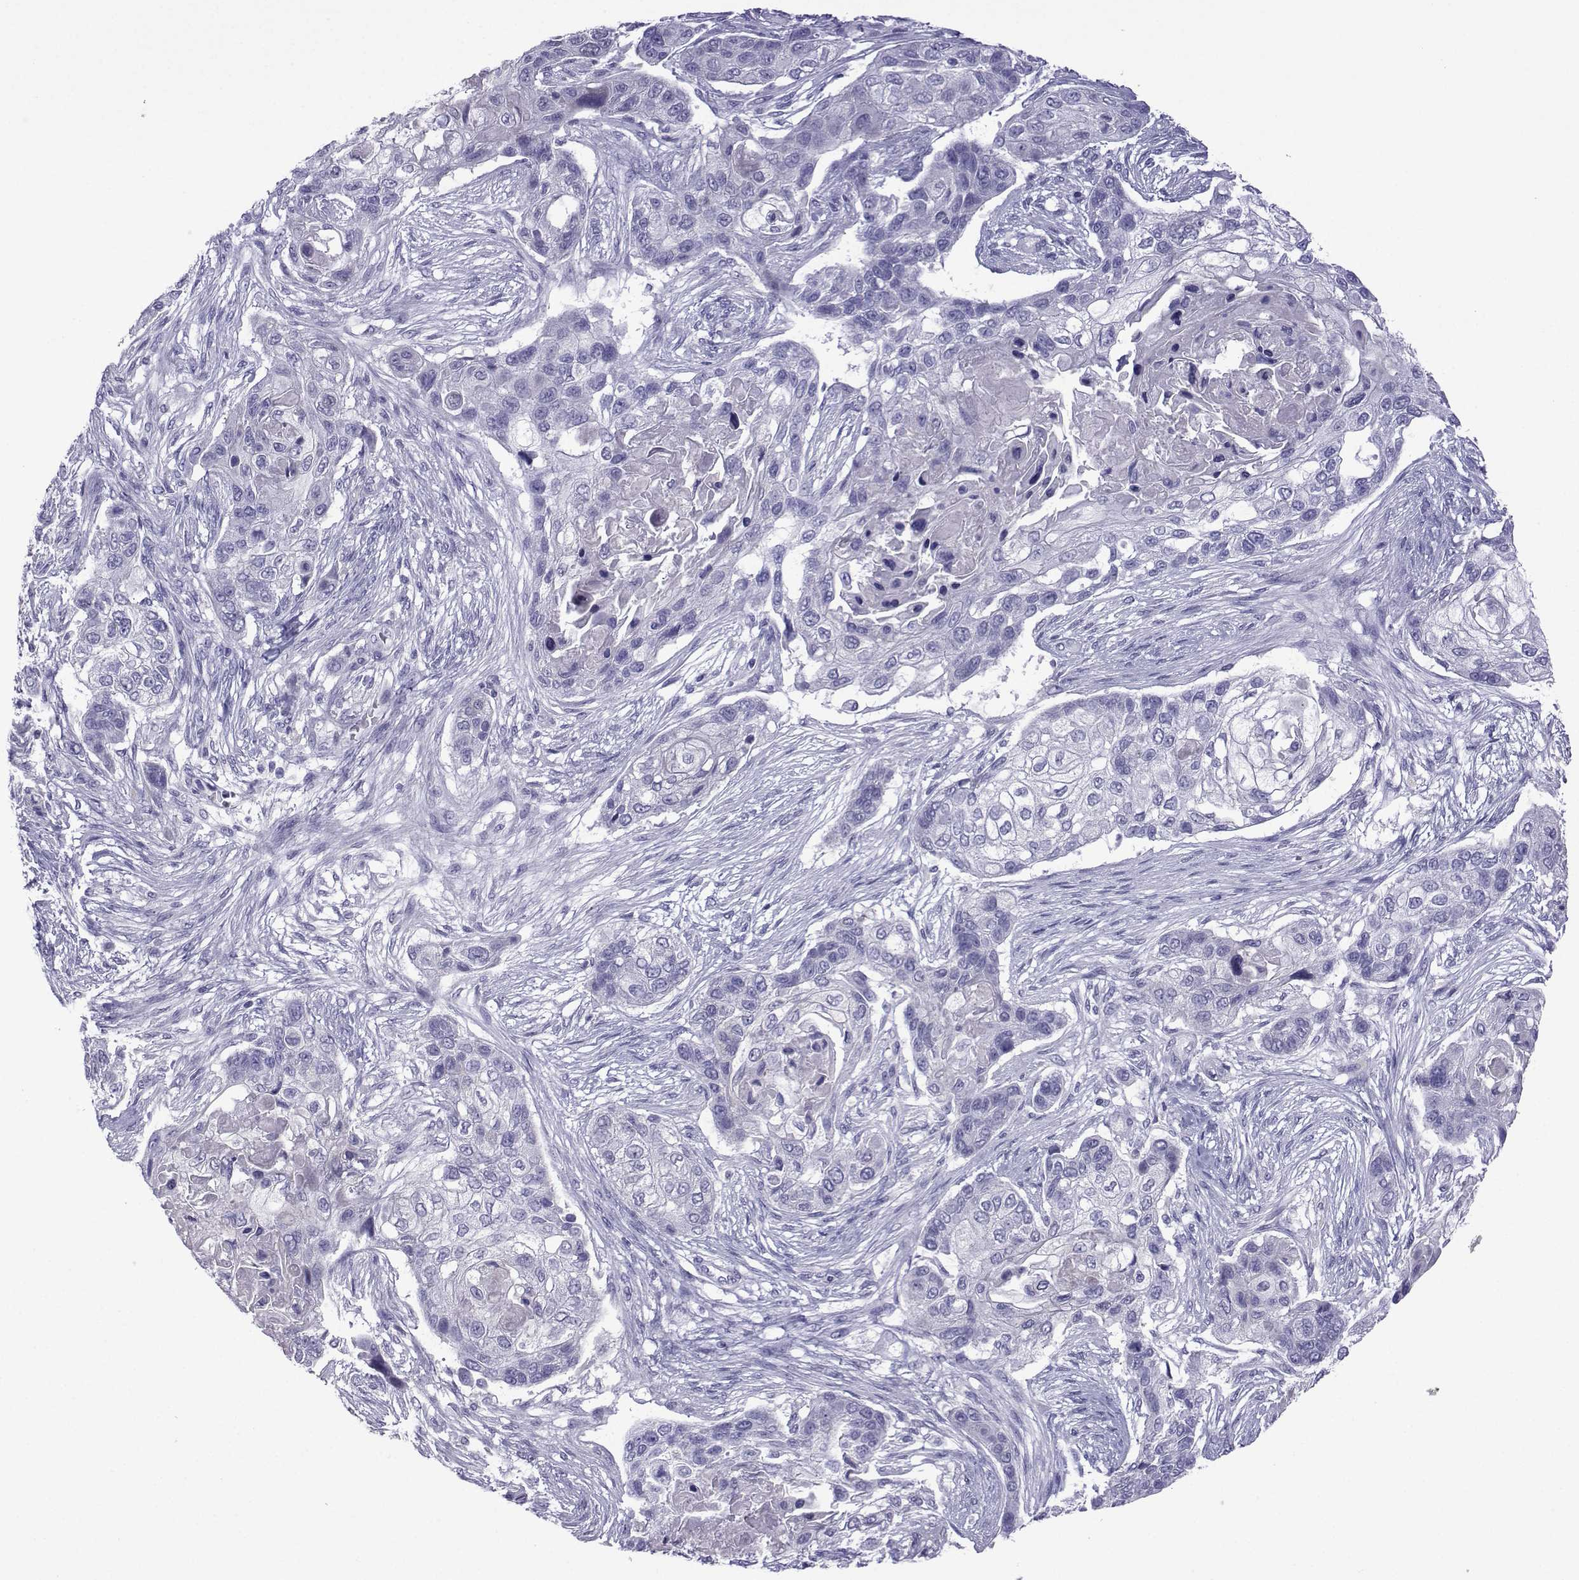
{"staining": {"intensity": "negative", "quantity": "none", "location": "none"}, "tissue": "lung cancer", "cell_type": "Tumor cells", "image_type": "cancer", "snomed": [{"axis": "morphology", "description": "Squamous cell carcinoma, NOS"}, {"axis": "topography", "description": "Lung"}], "caption": "Protein analysis of lung cancer displays no significant expression in tumor cells.", "gene": "CFAP70", "patient": {"sex": "male", "age": 69}}